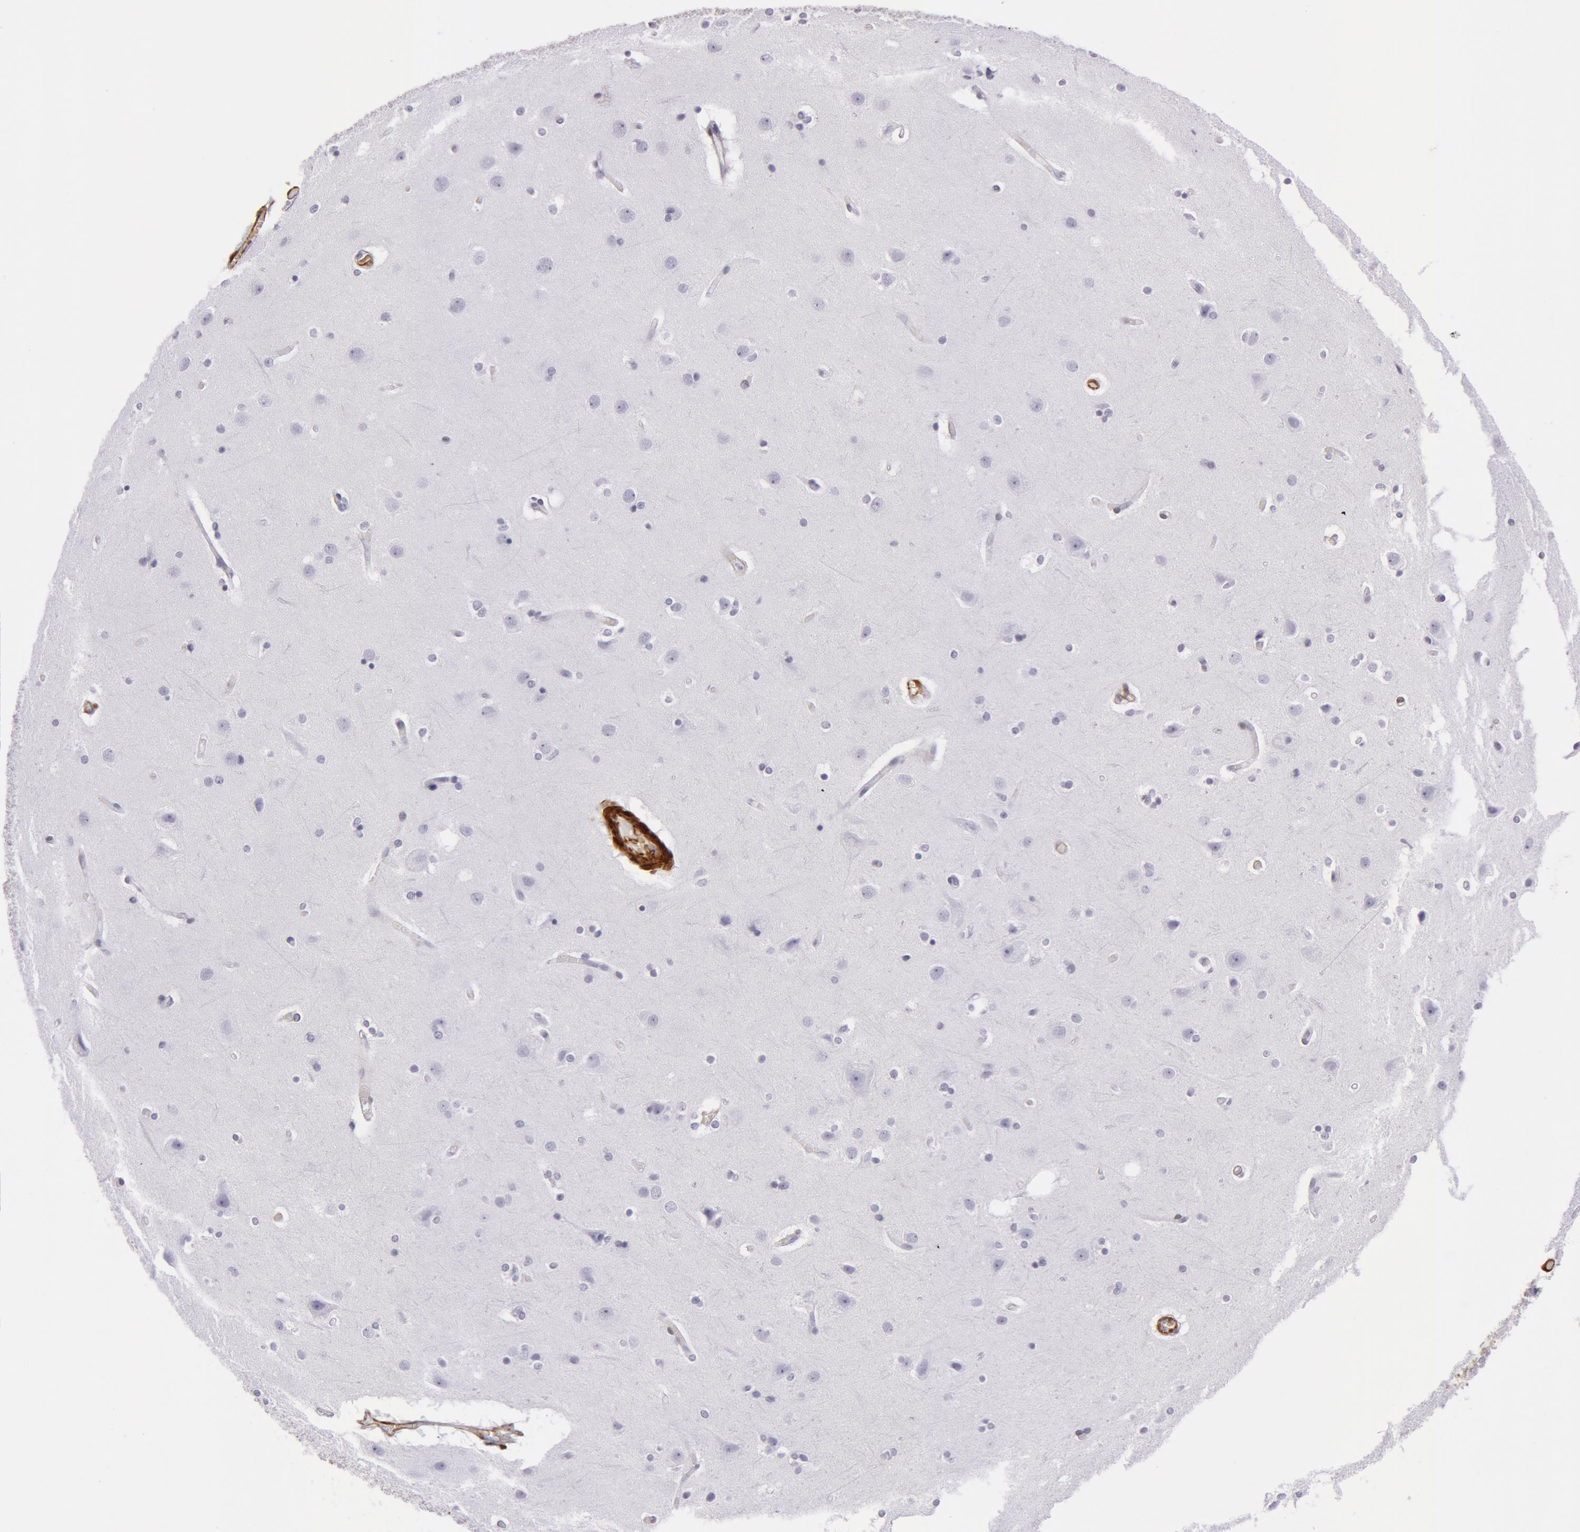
{"staining": {"intensity": "negative", "quantity": "none", "location": "none"}, "tissue": "cerebral cortex", "cell_type": "Endothelial cells", "image_type": "normal", "snomed": [{"axis": "morphology", "description": "Normal tissue, NOS"}, {"axis": "topography", "description": "Cerebral cortex"}], "caption": "Immunohistochemical staining of unremarkable cerebral cortex displays no significant positivity in endothelial cells. The staining was performed using DAB (3,3'-diaminobenzidine) to visualize the protein expression in brown, while the nuclei were stained in blue with hematoxylin (Magnification: 20x).", "gene": "TAGLN", "patient": {"sex": "female", "age": 54}}